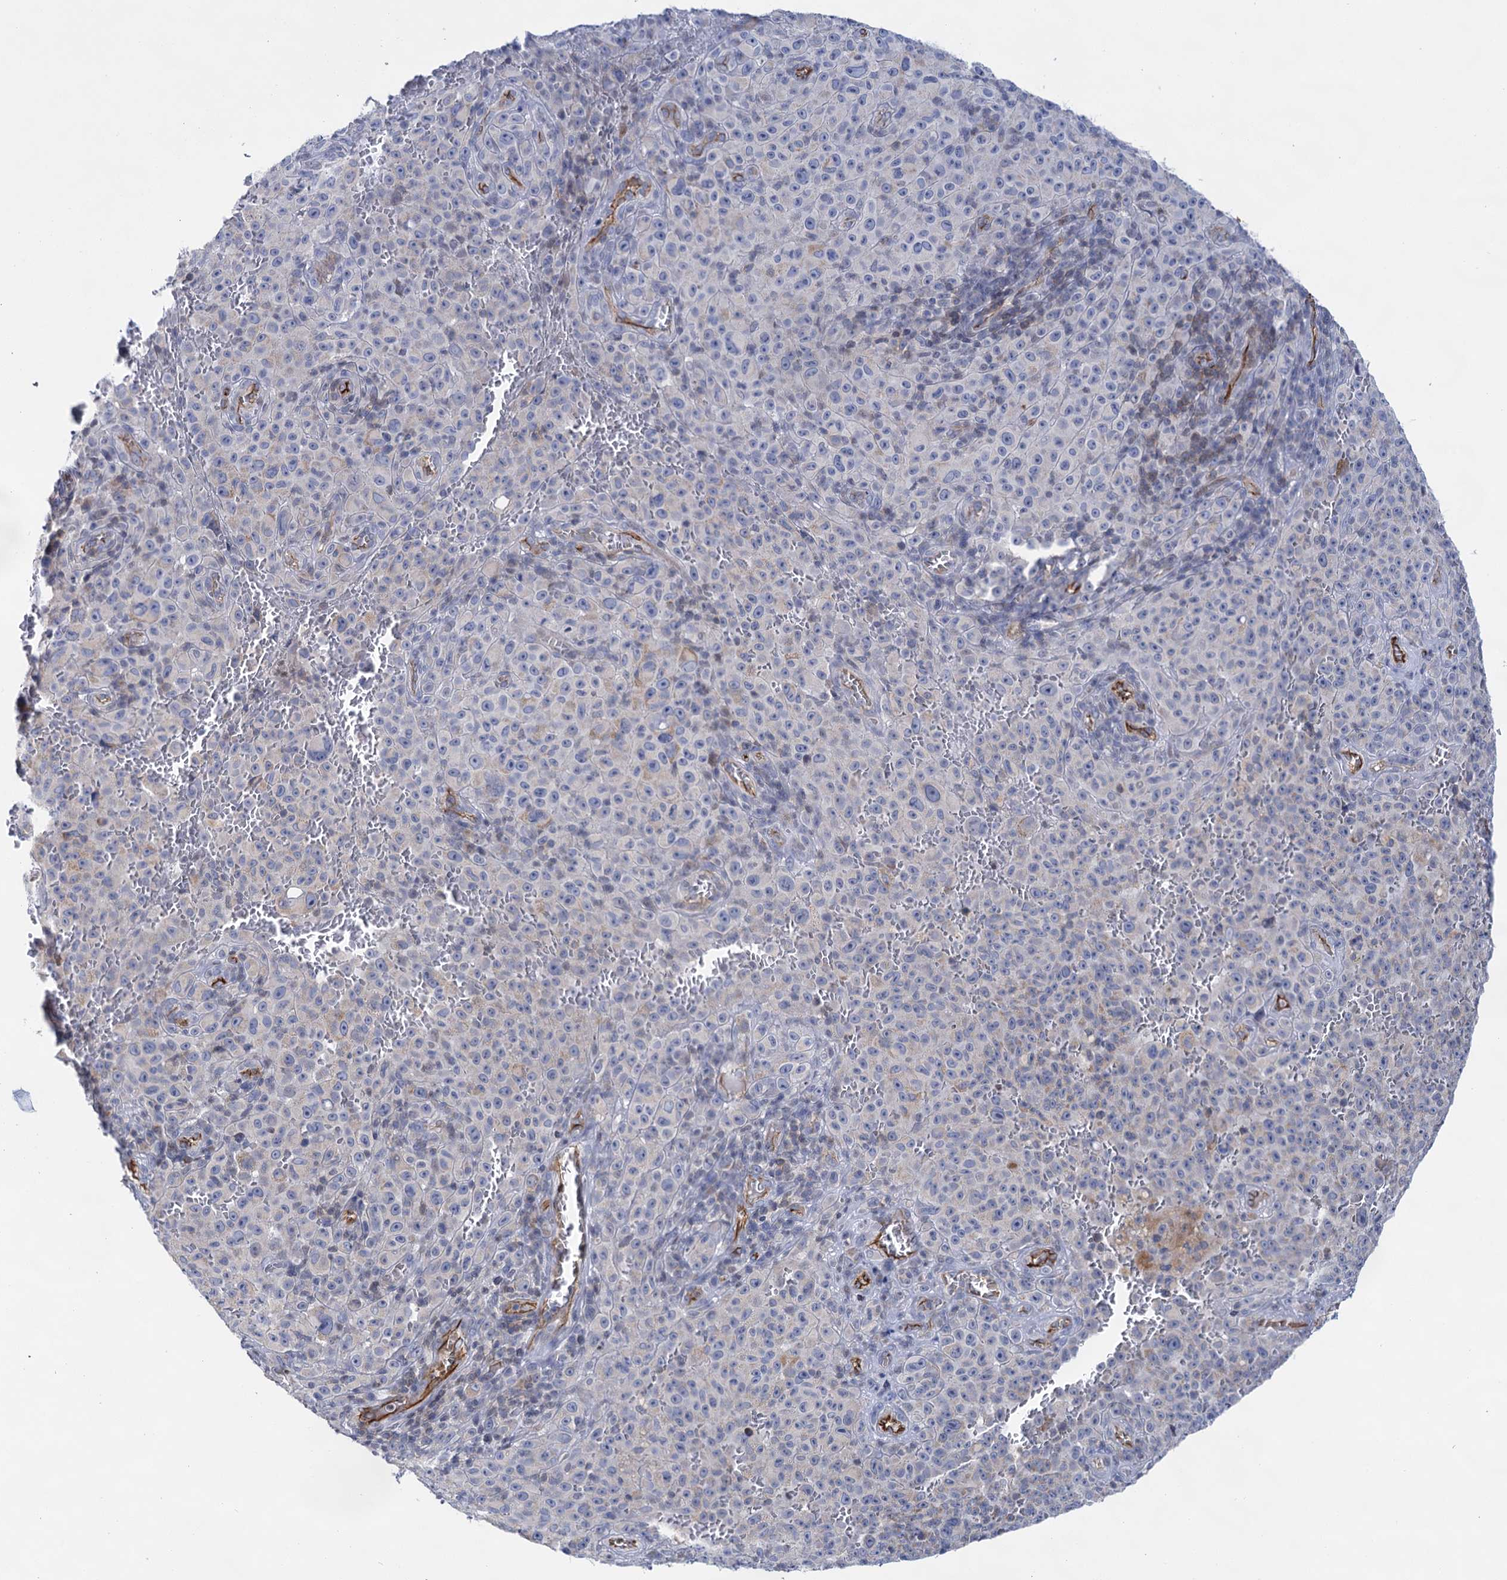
{"staining": {"intensity": "negative", "quantity": "none", "location": "none"}, "tissue": "melanoma", "cell_type": "Tumor cells", "image_type": "cancer", "snomed": [{"axis": "morphology", "description": "Malignant melanoma, NOS"}, {"axis": "topography", "description": "Skin"}], "caption": "Tumor cells are negative for protein expression in human malignant melanoma.", "gene": "ABLIM1", "patient": {"sex": "female", "age": 82}}